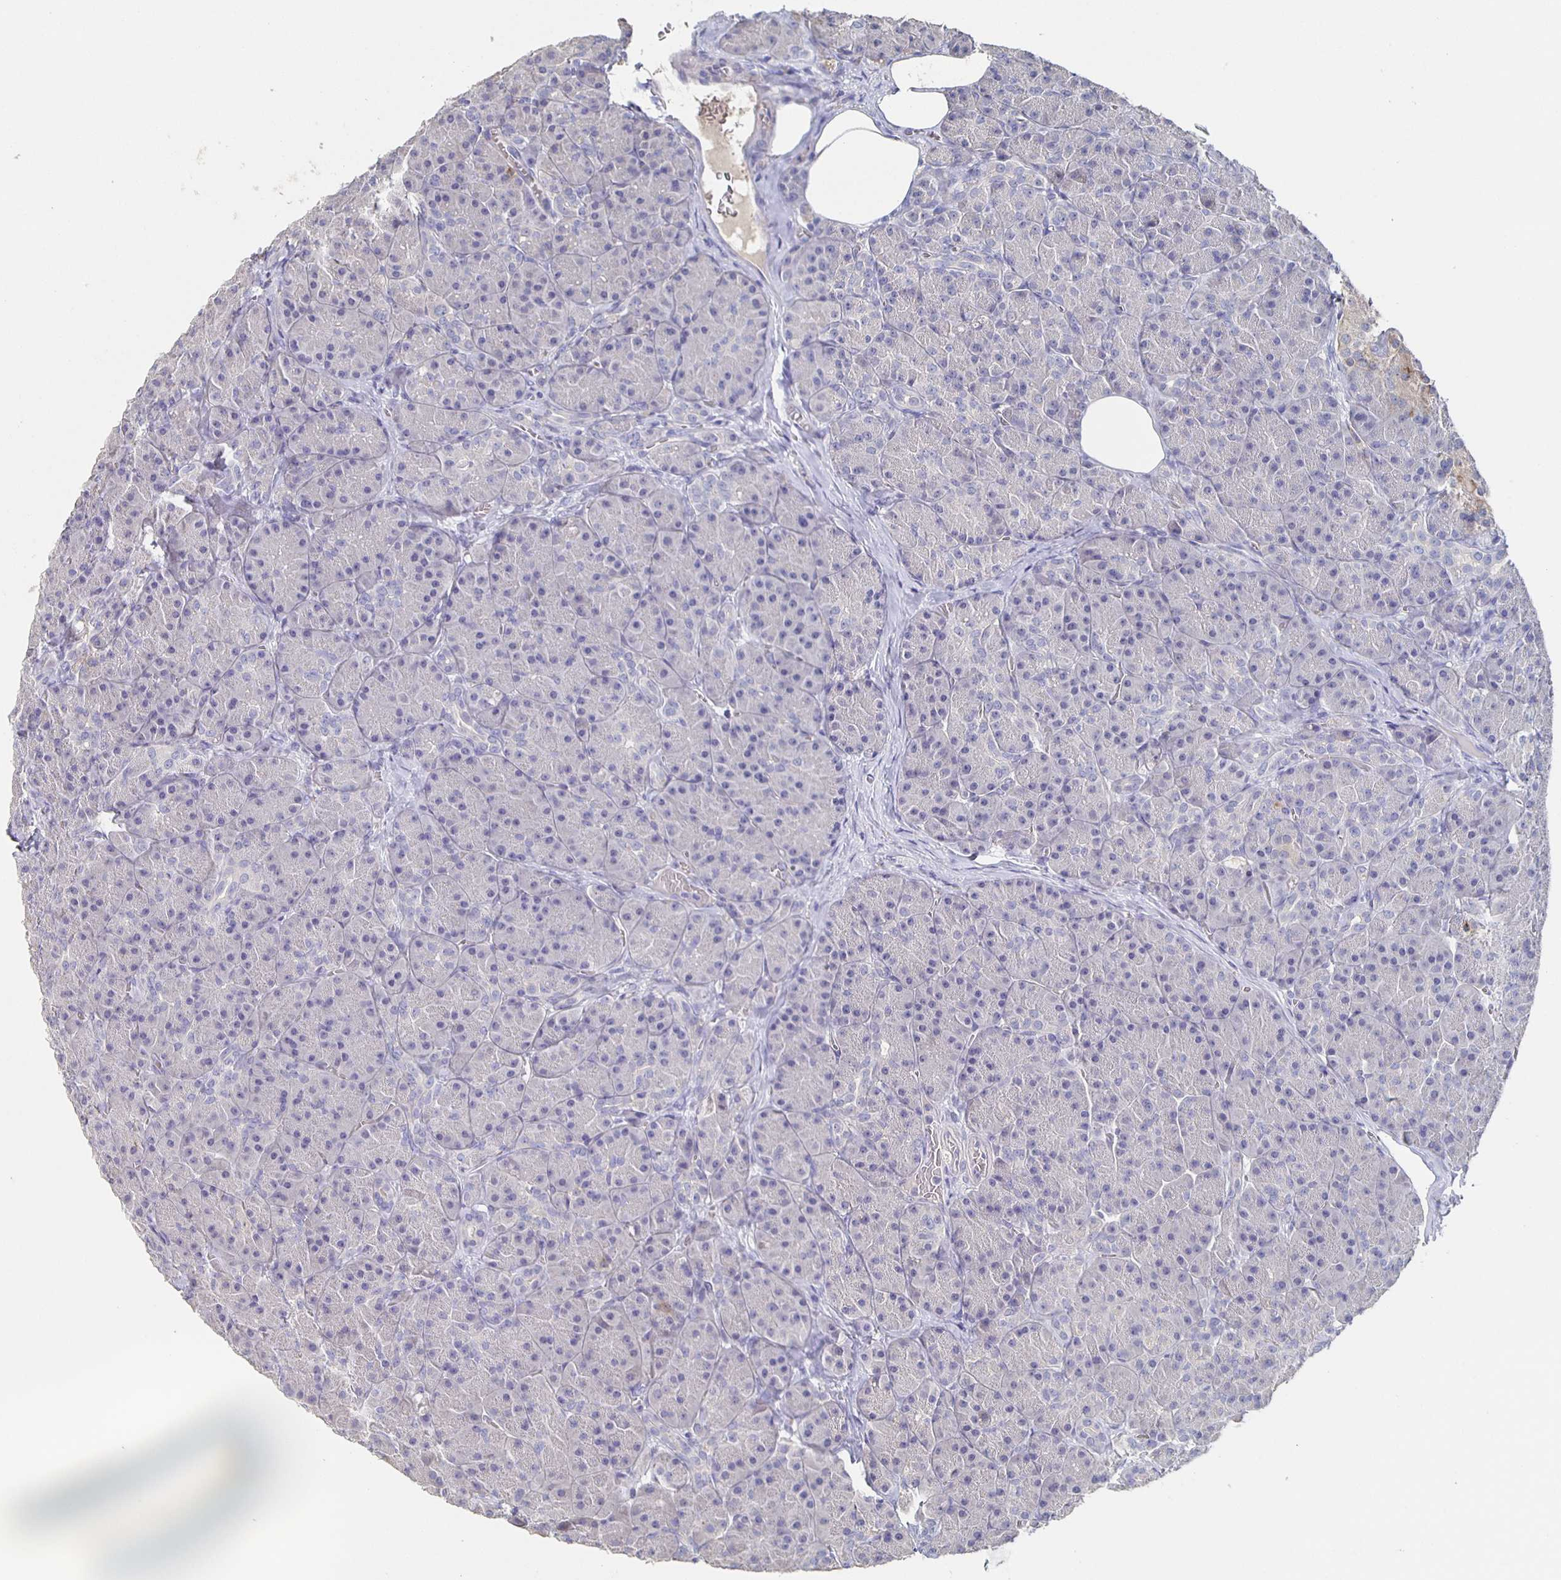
{"staining": {"intensity": "negative", "quantity": "none", "location": "none"}, "tissue": "pancreas", "cell_type": "Exocrine glandular cells", "image_type": "normal", "snomed": [{"axis": "morphology", "description": "Normal tissue, NOS"}, {"axis": "topography", "description": "Pancreas"}], "caption": "This is an immunohistochemistry (IHC) histopathology image of normal pancreas. There is no expression in exocrine glandular cells.", "gene": "CACNA2D2", "patient": {"sex": "male", "age": 57}}